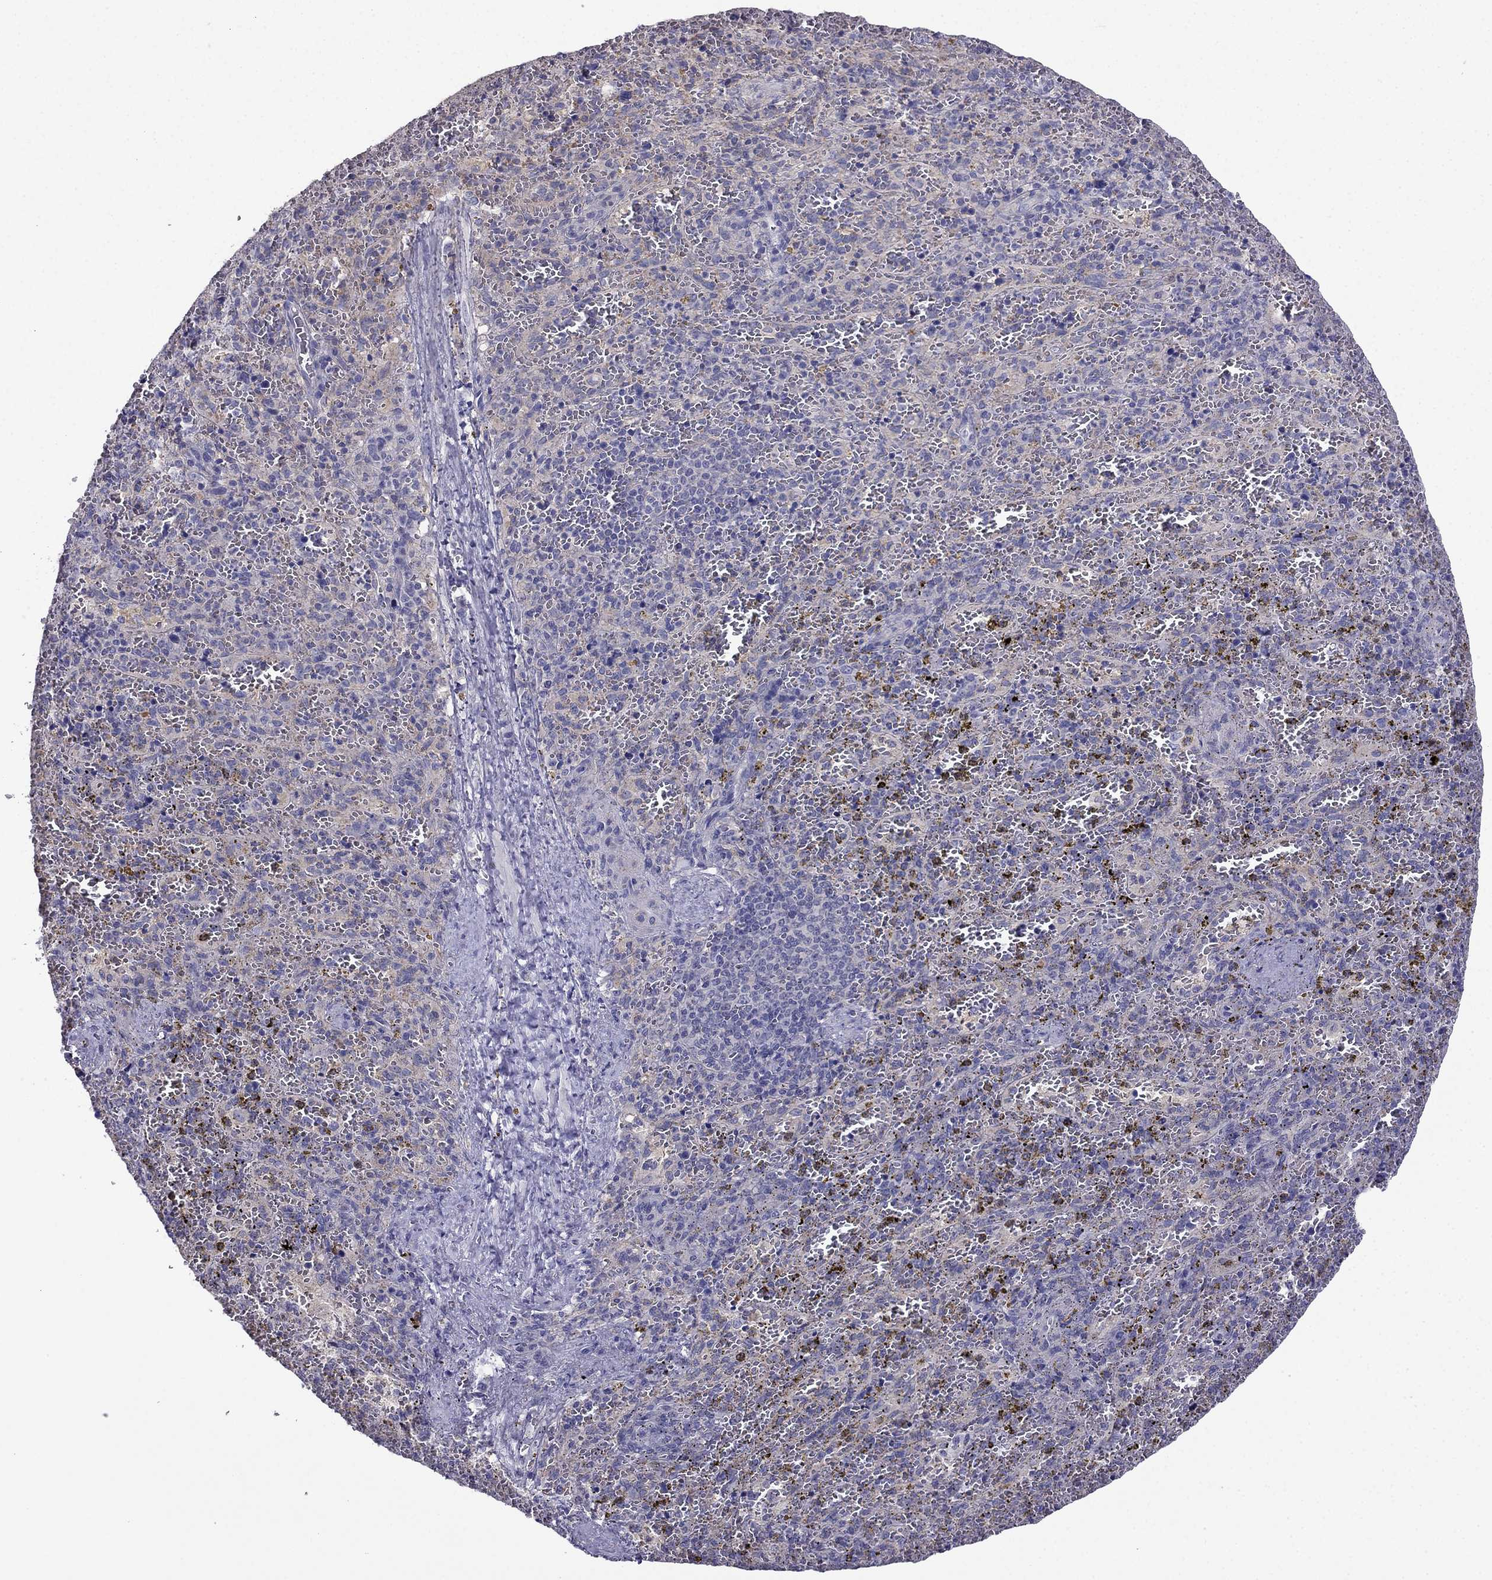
{"staining": {"intensity": "negative", "quantity": "none", "location": "none"}, "tissue": "spleen", "cell_type": "Cells in red pulp", "image_type": "normal", "snomed": [{"axis": "morphology", "description": "Normal tissue, NOS"}, {"axis": "topography", "description": "Spleen"}], "caption": "Cells in red pulp are negative for protein expression in unremarkable human spleen. (Immunohistochemistry (ihc), brightfield microscopy, high magnification).", "gene": "SCNN1D", "patient": {"sex": "female", "age": 50}}